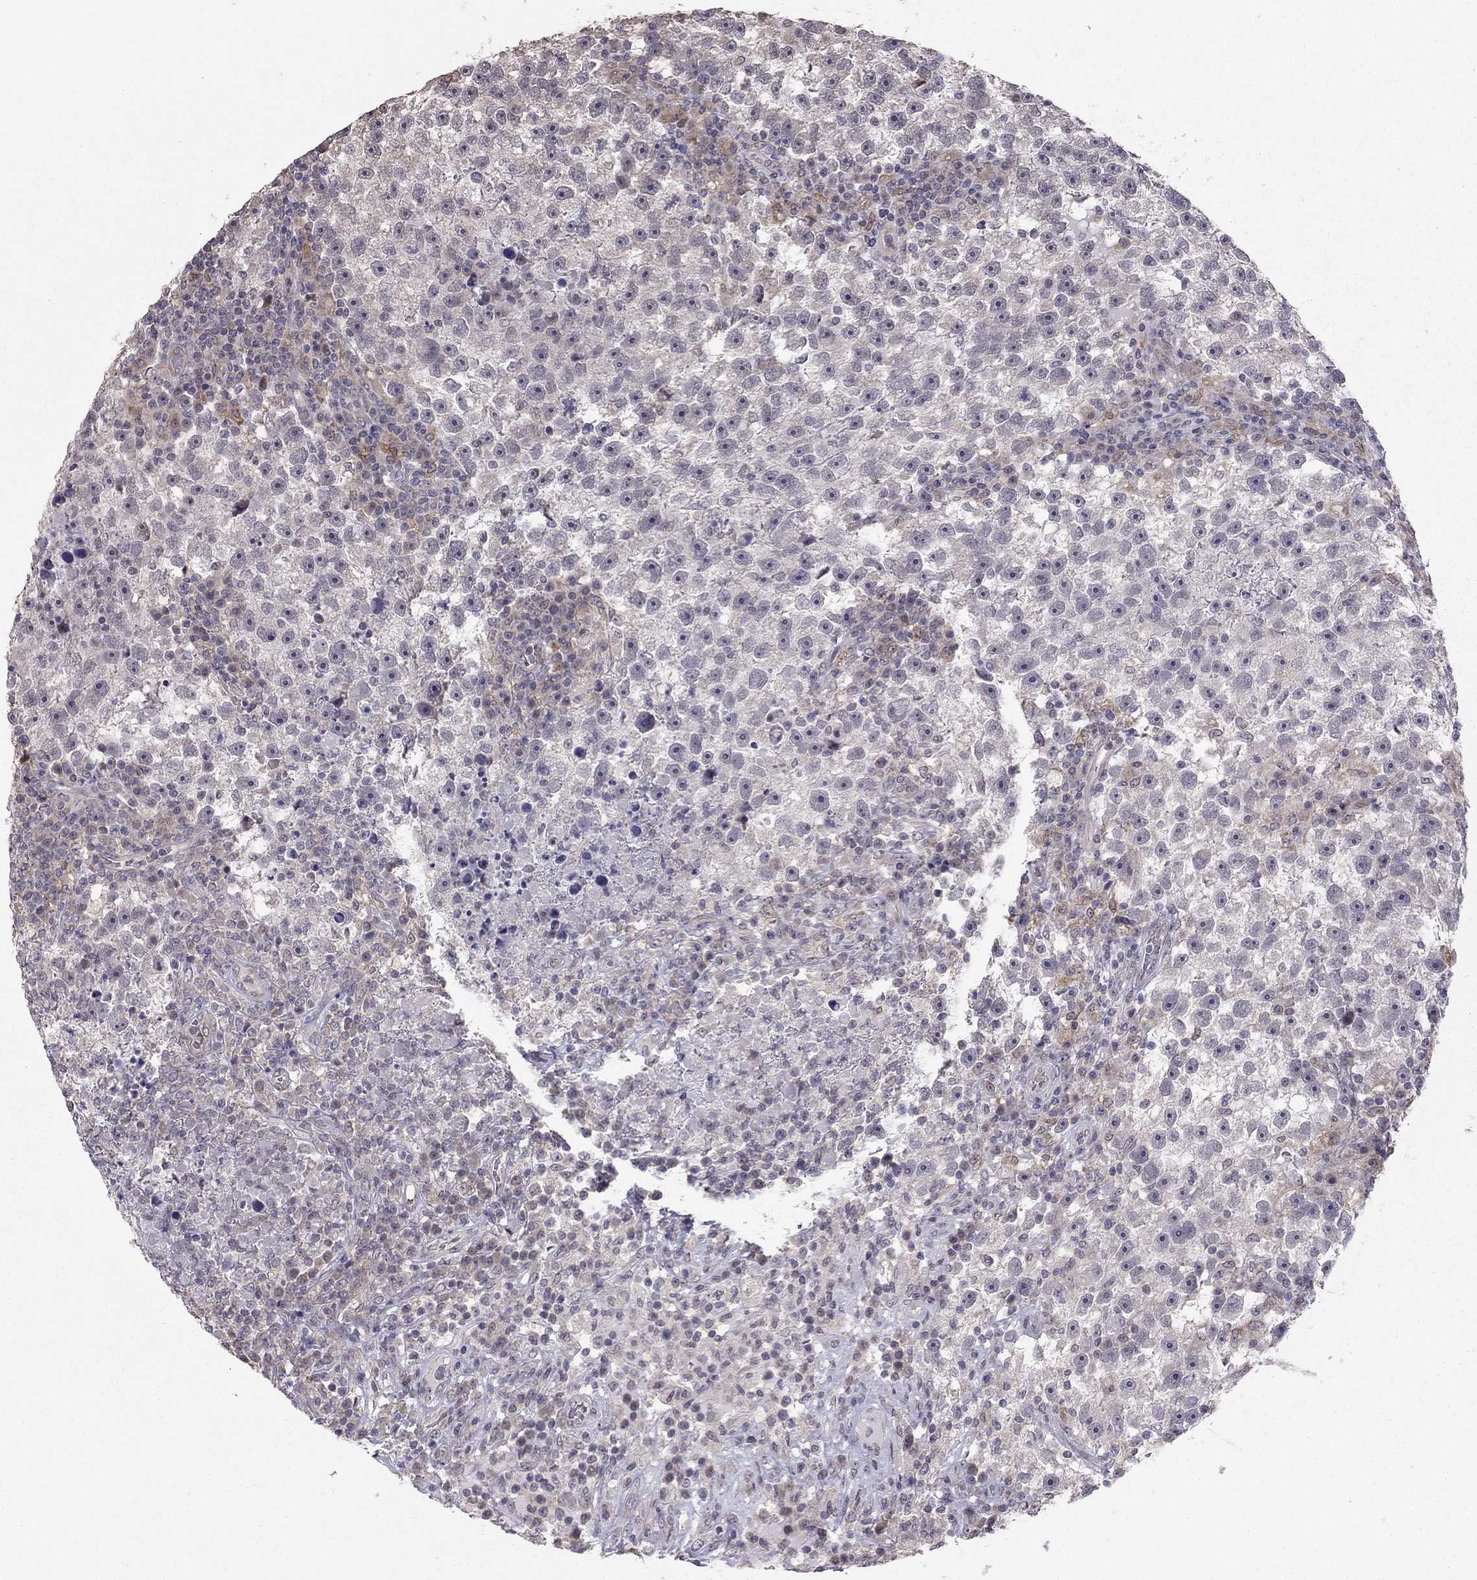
{"staining": {"intensity": "negative", "quantity": "none", "location": "none"}, "tissue": "testis cancer", "cell_type": "Tumor cells", "image_type": "cancer", "snomed": [{"axis": "morphology", "description": "Seminoma, NOS"}, {"axis": "topography", "description": "Testis"}], "caption": "This is an immunohistochemistry (IHC) histopathology image of human testis cancer (seminoma). There is no staining in tumor cells.", "gene": "HSF2BP", "patient": {"sex": "male", "age": 47}}